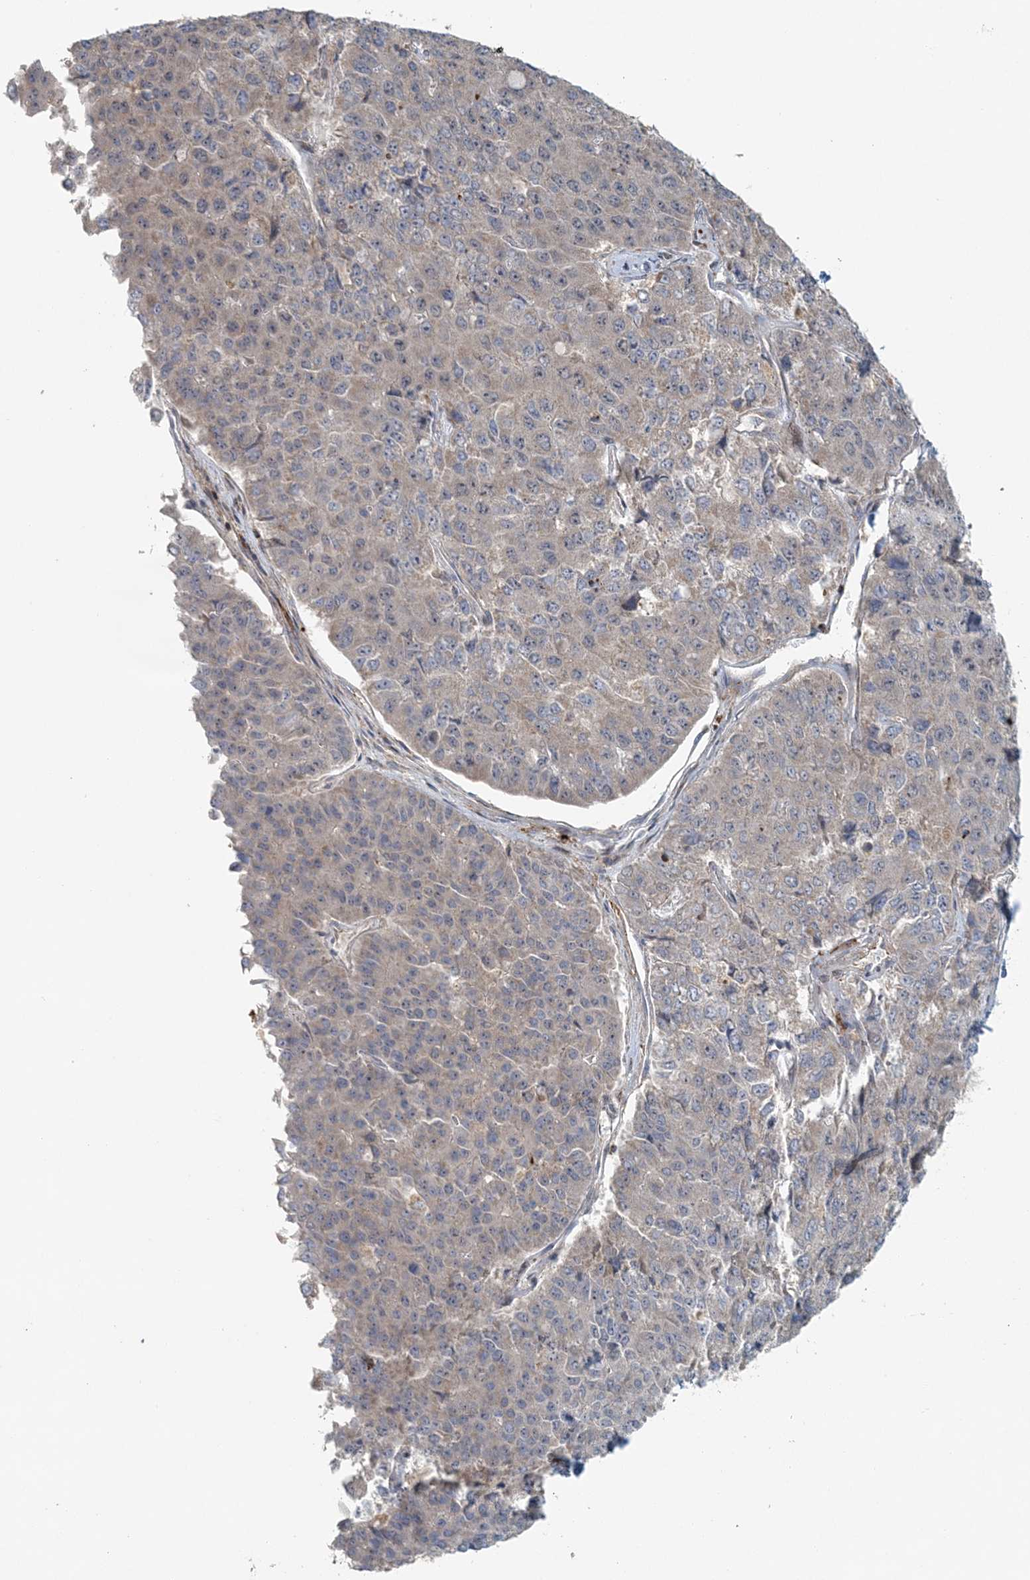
{"staining": {"intensity": "negative", "quantity": "none", "location": "none"}, "tissue": "pancreatic cancer", "cell_type": "Tumor cells", "image_type": "cancer", "snomed": [{"axis": "morphology", "description": "Adenocarcinoma, NOS"}, {"axis": "topography", "description": "Pancreas"}], "caption": "Human pancreatic adenocarcinoma stained for a protein using IHC shows no positivity in tumor cells.", "gene": "MMUT", "patient": {"sex": "male", "age": 50}}